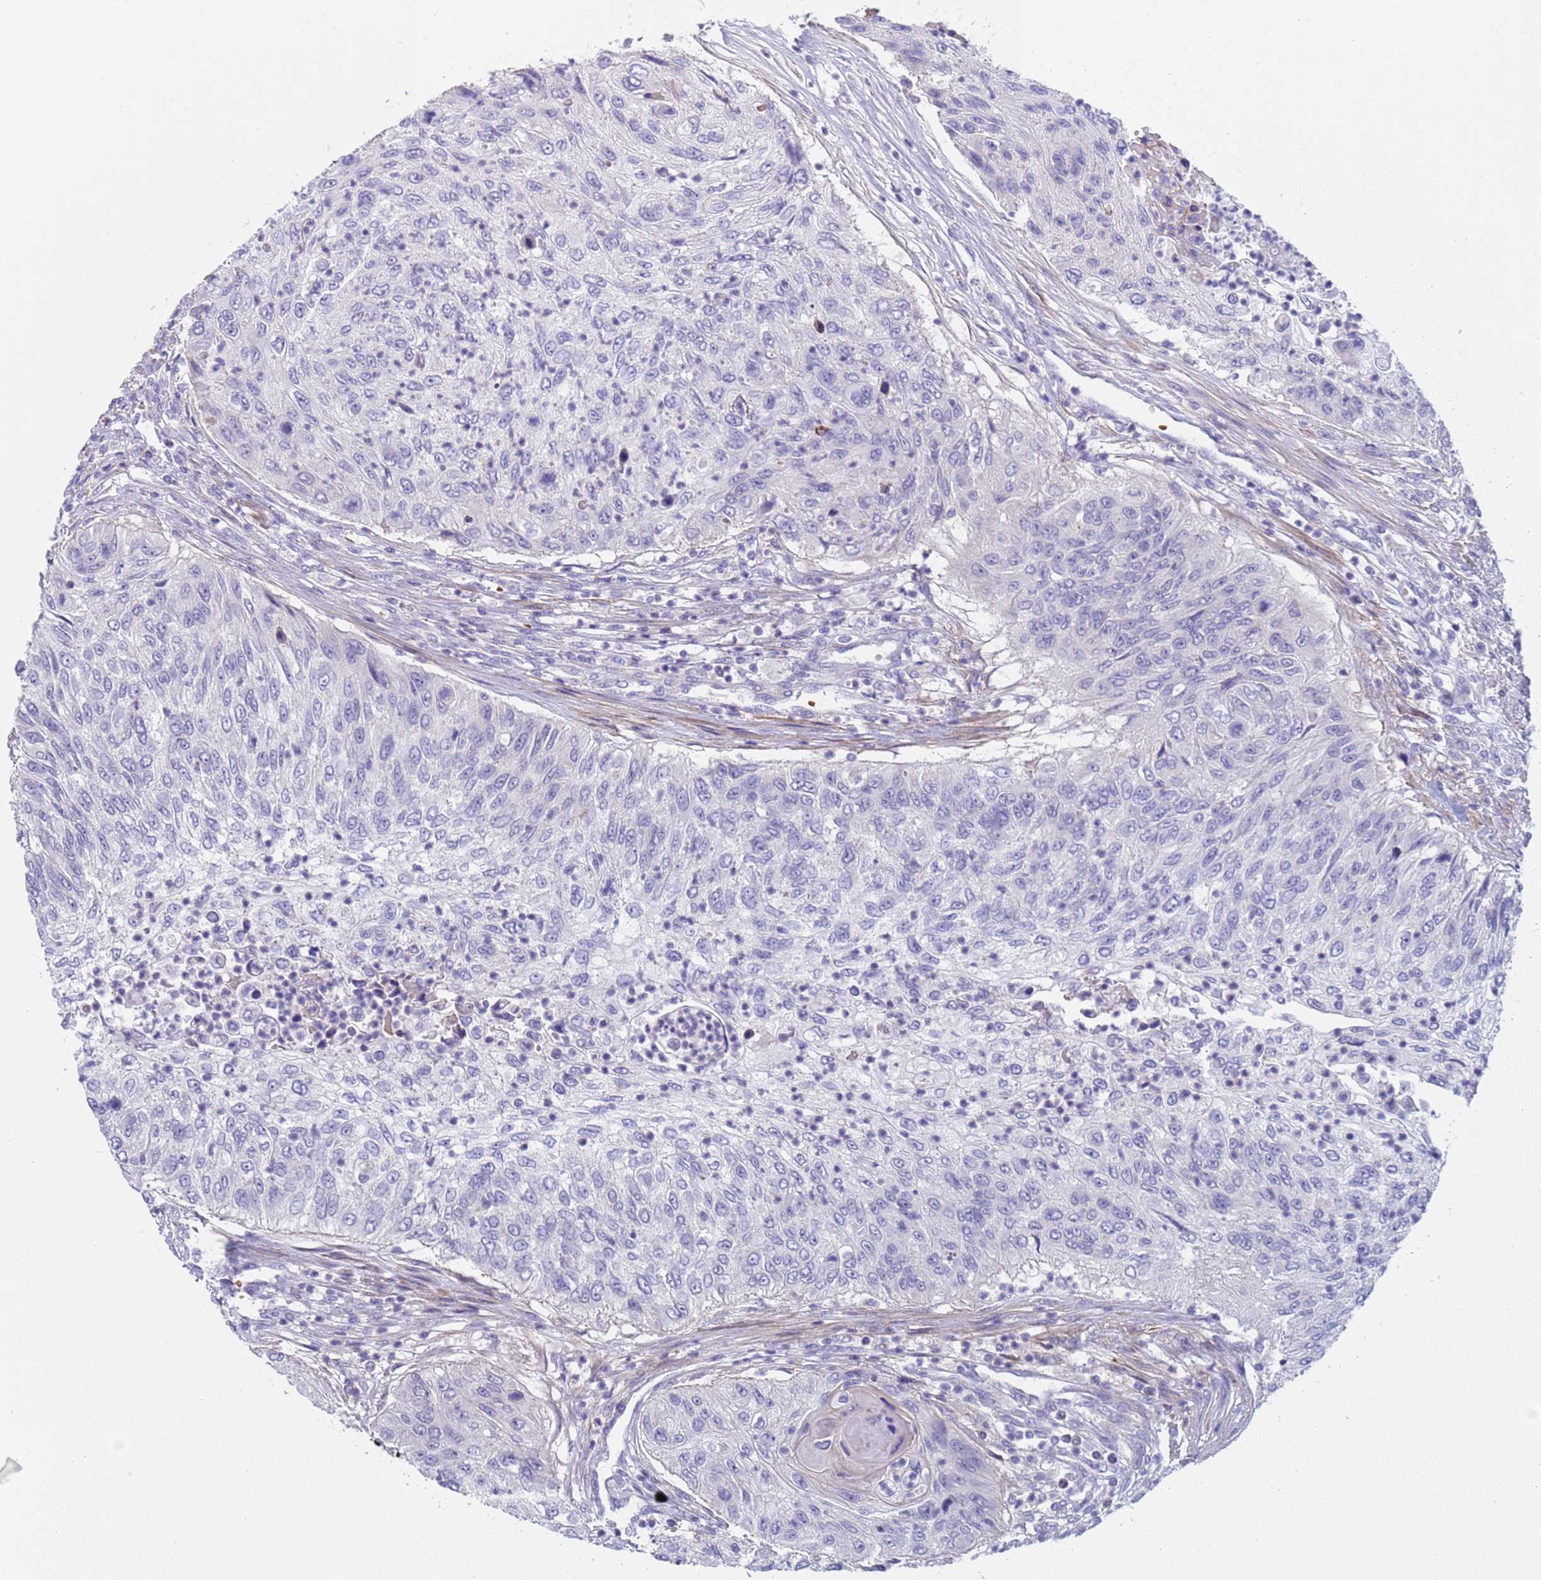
{"staining": {"intensity": "negative", "quantity": "none", "location": "none"}, "tissue": "urothelial cancer", "cell_type": "Tumor cells", "image_type": "cancer", "snomed": [{"axis": "morphology", "description": "Urothelial carcinoma, High grade"}, {"axis": "topography", "description": "Urinary bladder"}], "caption": "This is an IHC micrograph of human urothelial cancer. There is no expression in tumor cells.", "gene": "KBTBD3", "patient": {"sex": "female", "age": 60}}